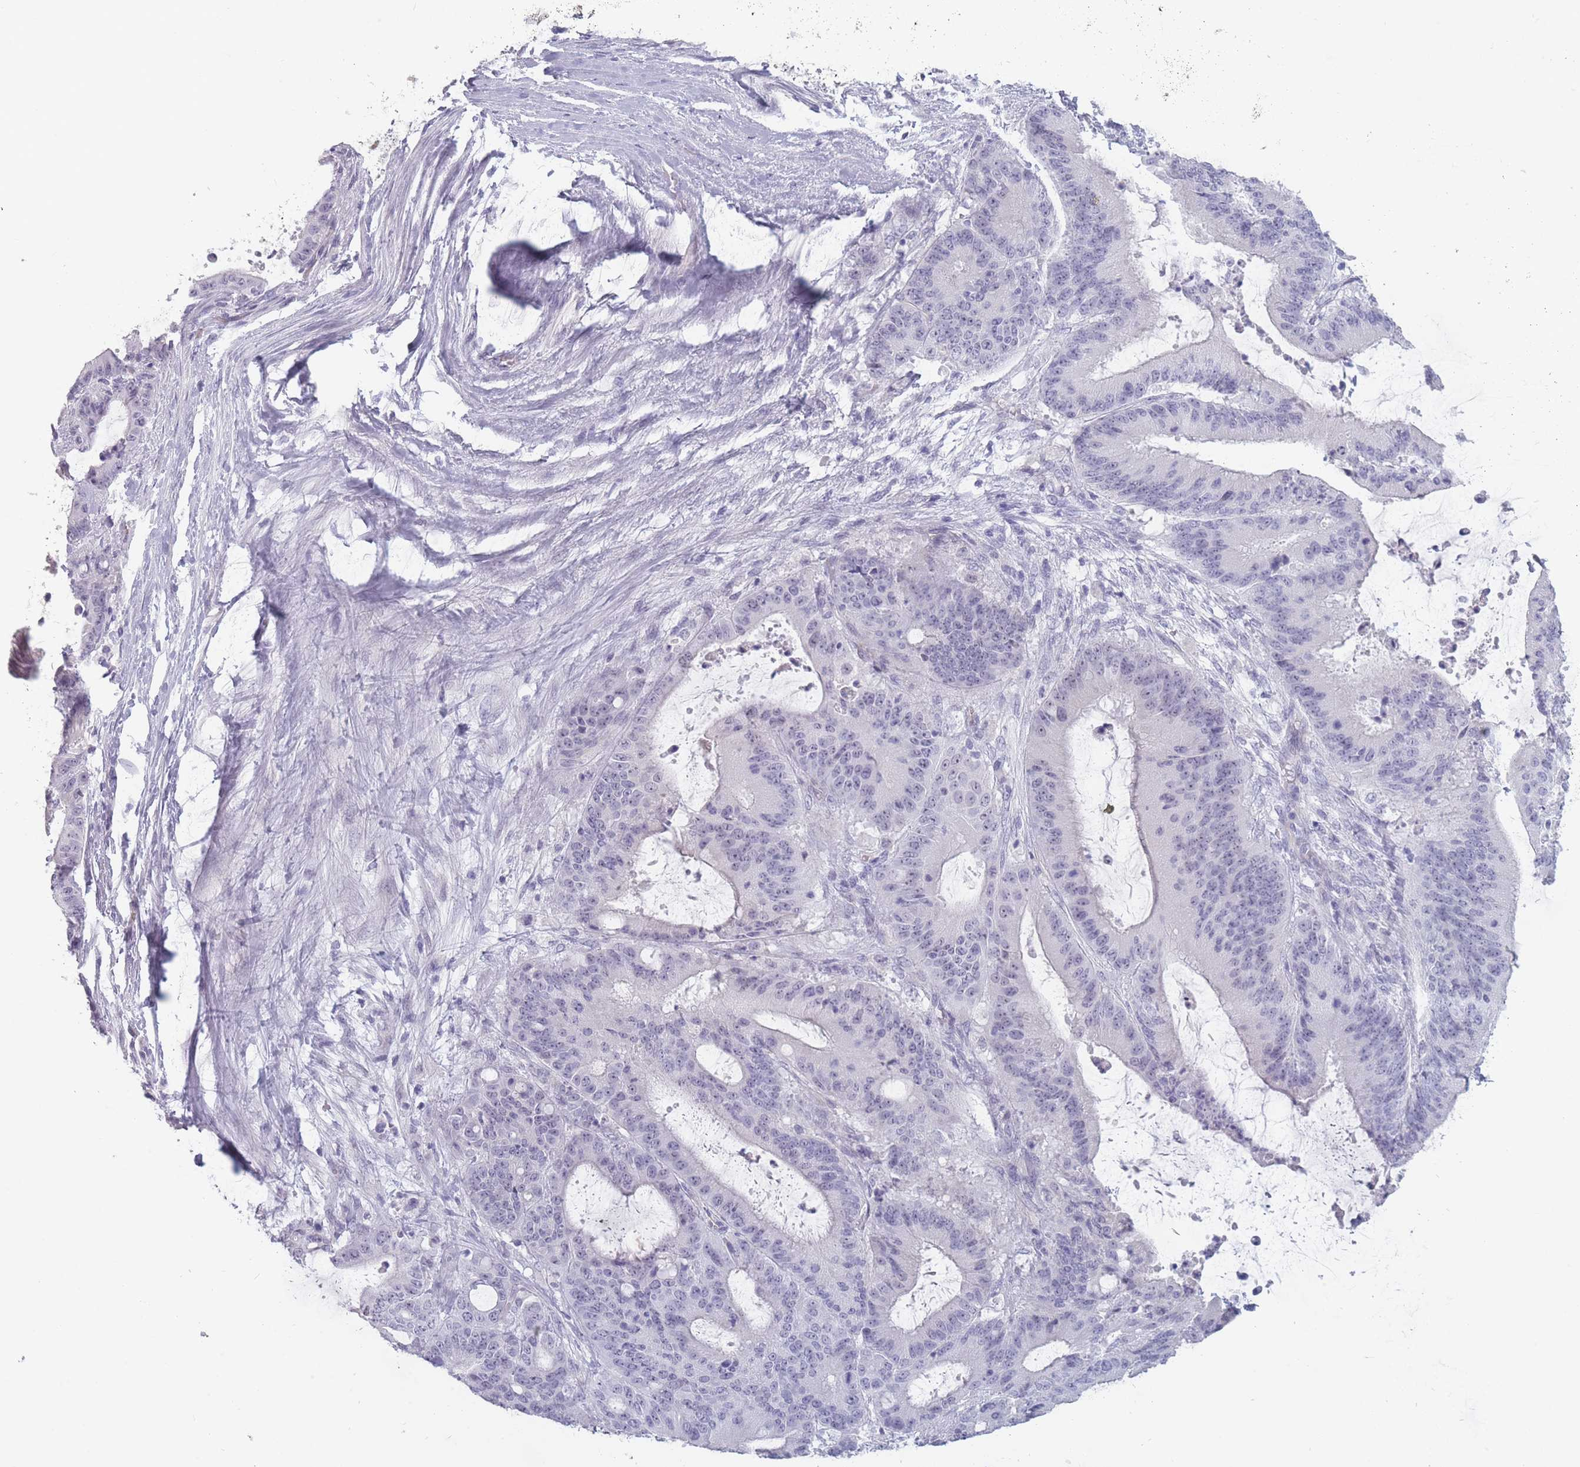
{"staining": {"intensity": "negative", "quantity": "none", "location": "none"}, "tissue": "liver cancer", "cell_type": "Tumor cells", "image_type": "cancer", "snomed": [{"axis": "morphology", "description": "Normal tissue, NOS"}, {"axis": "morphology", "description": "Cholangiocarcinoma"}, {"axis": "topography", "description": "Liver"}, {"axis": "topography", "description": "Peripheral nerve tissue"}], "caption": "IHC image of cholangiocarcinoma (liver) stained for a protein (brown), which exhibits no expression in tumor cells. (Brightfield microscopy of DAB IHC at high magnification).", "gene": "ROS1", "patient": {"sex": "female", "age": 73}}